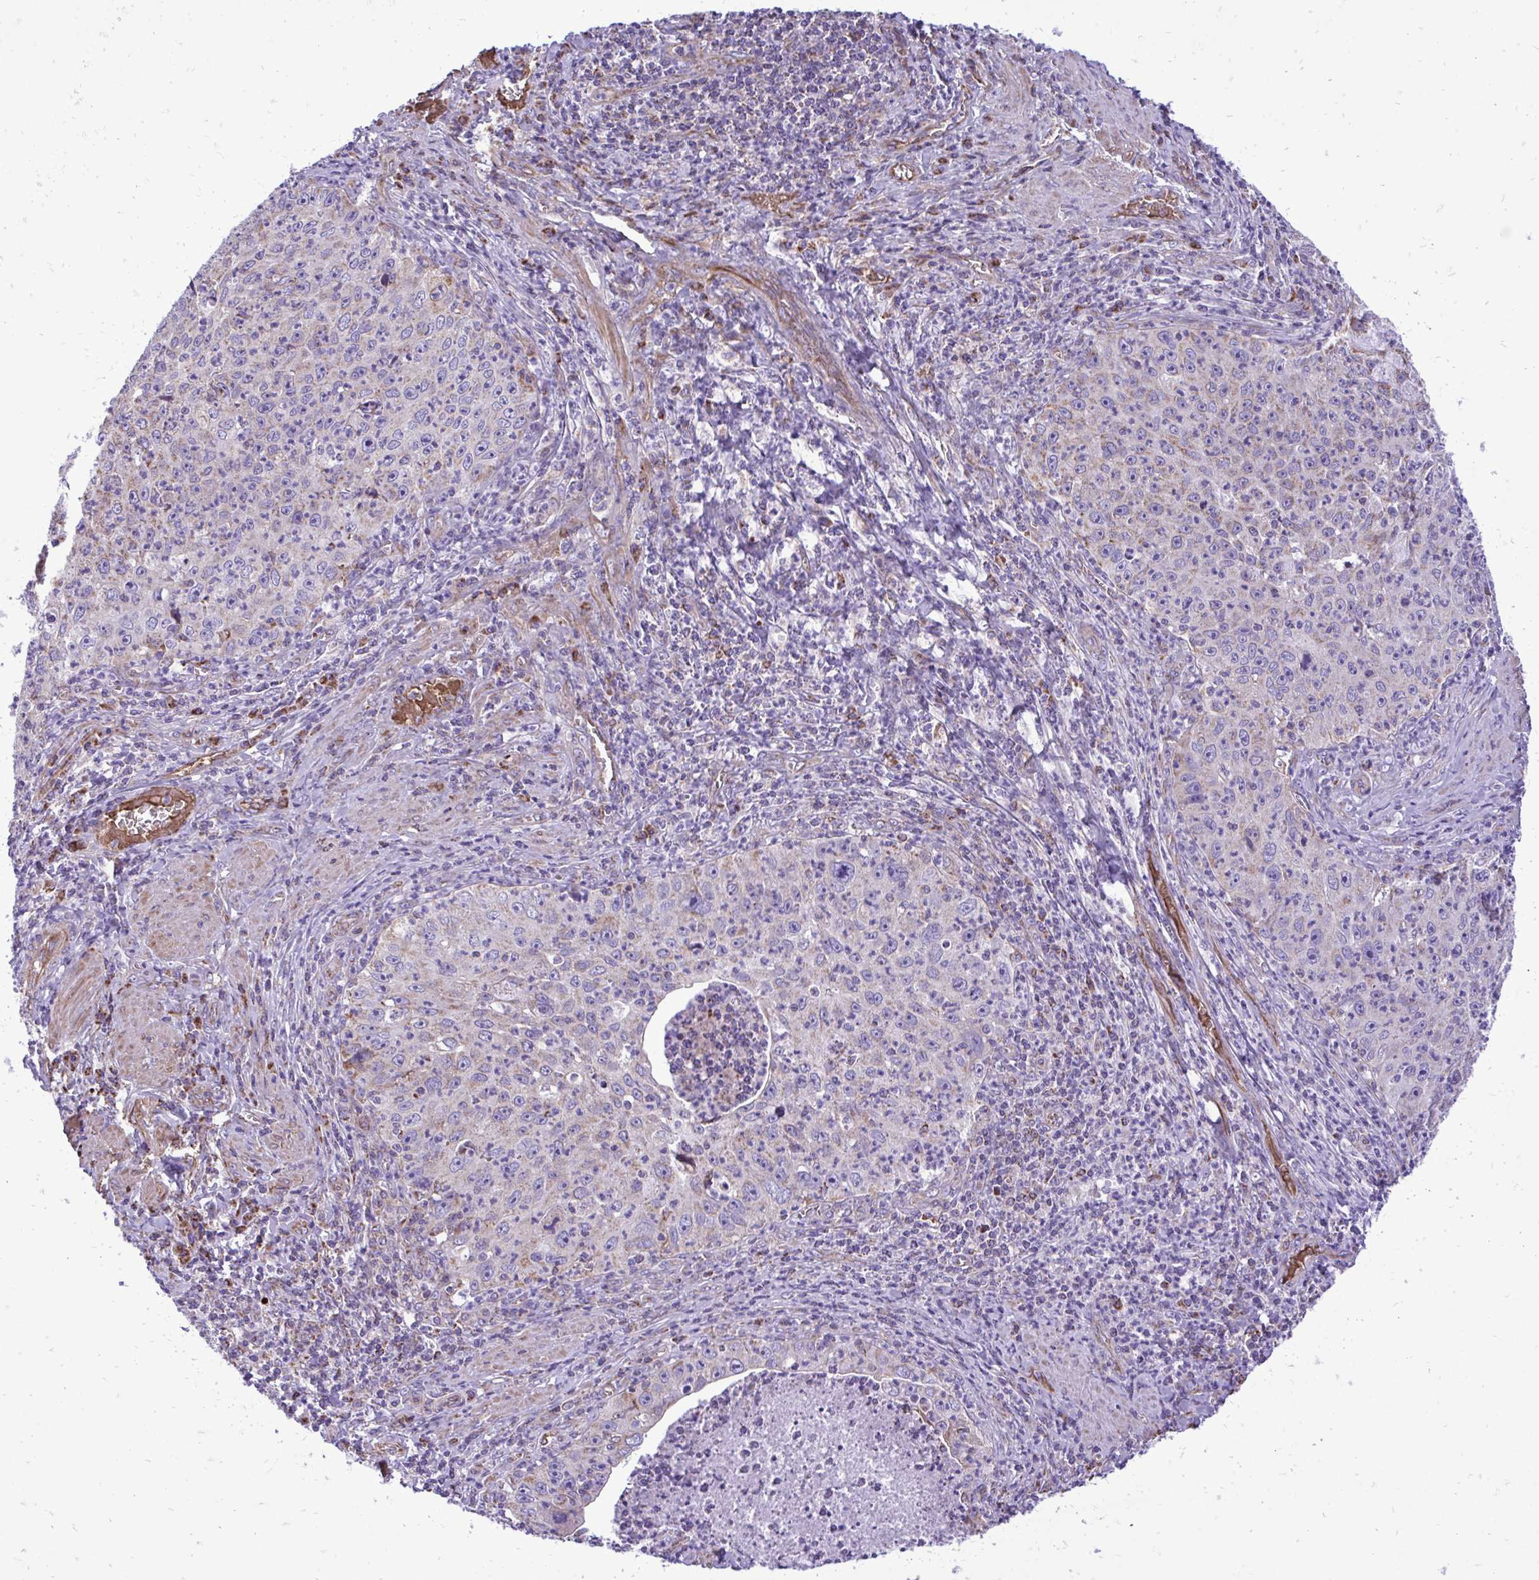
{"staining": {"intensity": "weak", "quantity": "<25%", "location": "cytoplasmic/membranous"}, "tissue": "cervical cancer", "cell_type": "Tumor cells", "image_type": "cancer", "snomed": [{"axis": "morphology", "description": "Squamous cell carcinoma, NOS"}, {"axis": "topography", "description": "Cervix"}], "caption": "Immunohistochemistry (IHC) micrograph of neoplastic tissue: human cervical cancer (squamous cell carcinoma) stained with DAB displays no significant protein staining in tumor cells.", "gene": "ATP13A2", "patient": {"sex": "female", "age": 30}}